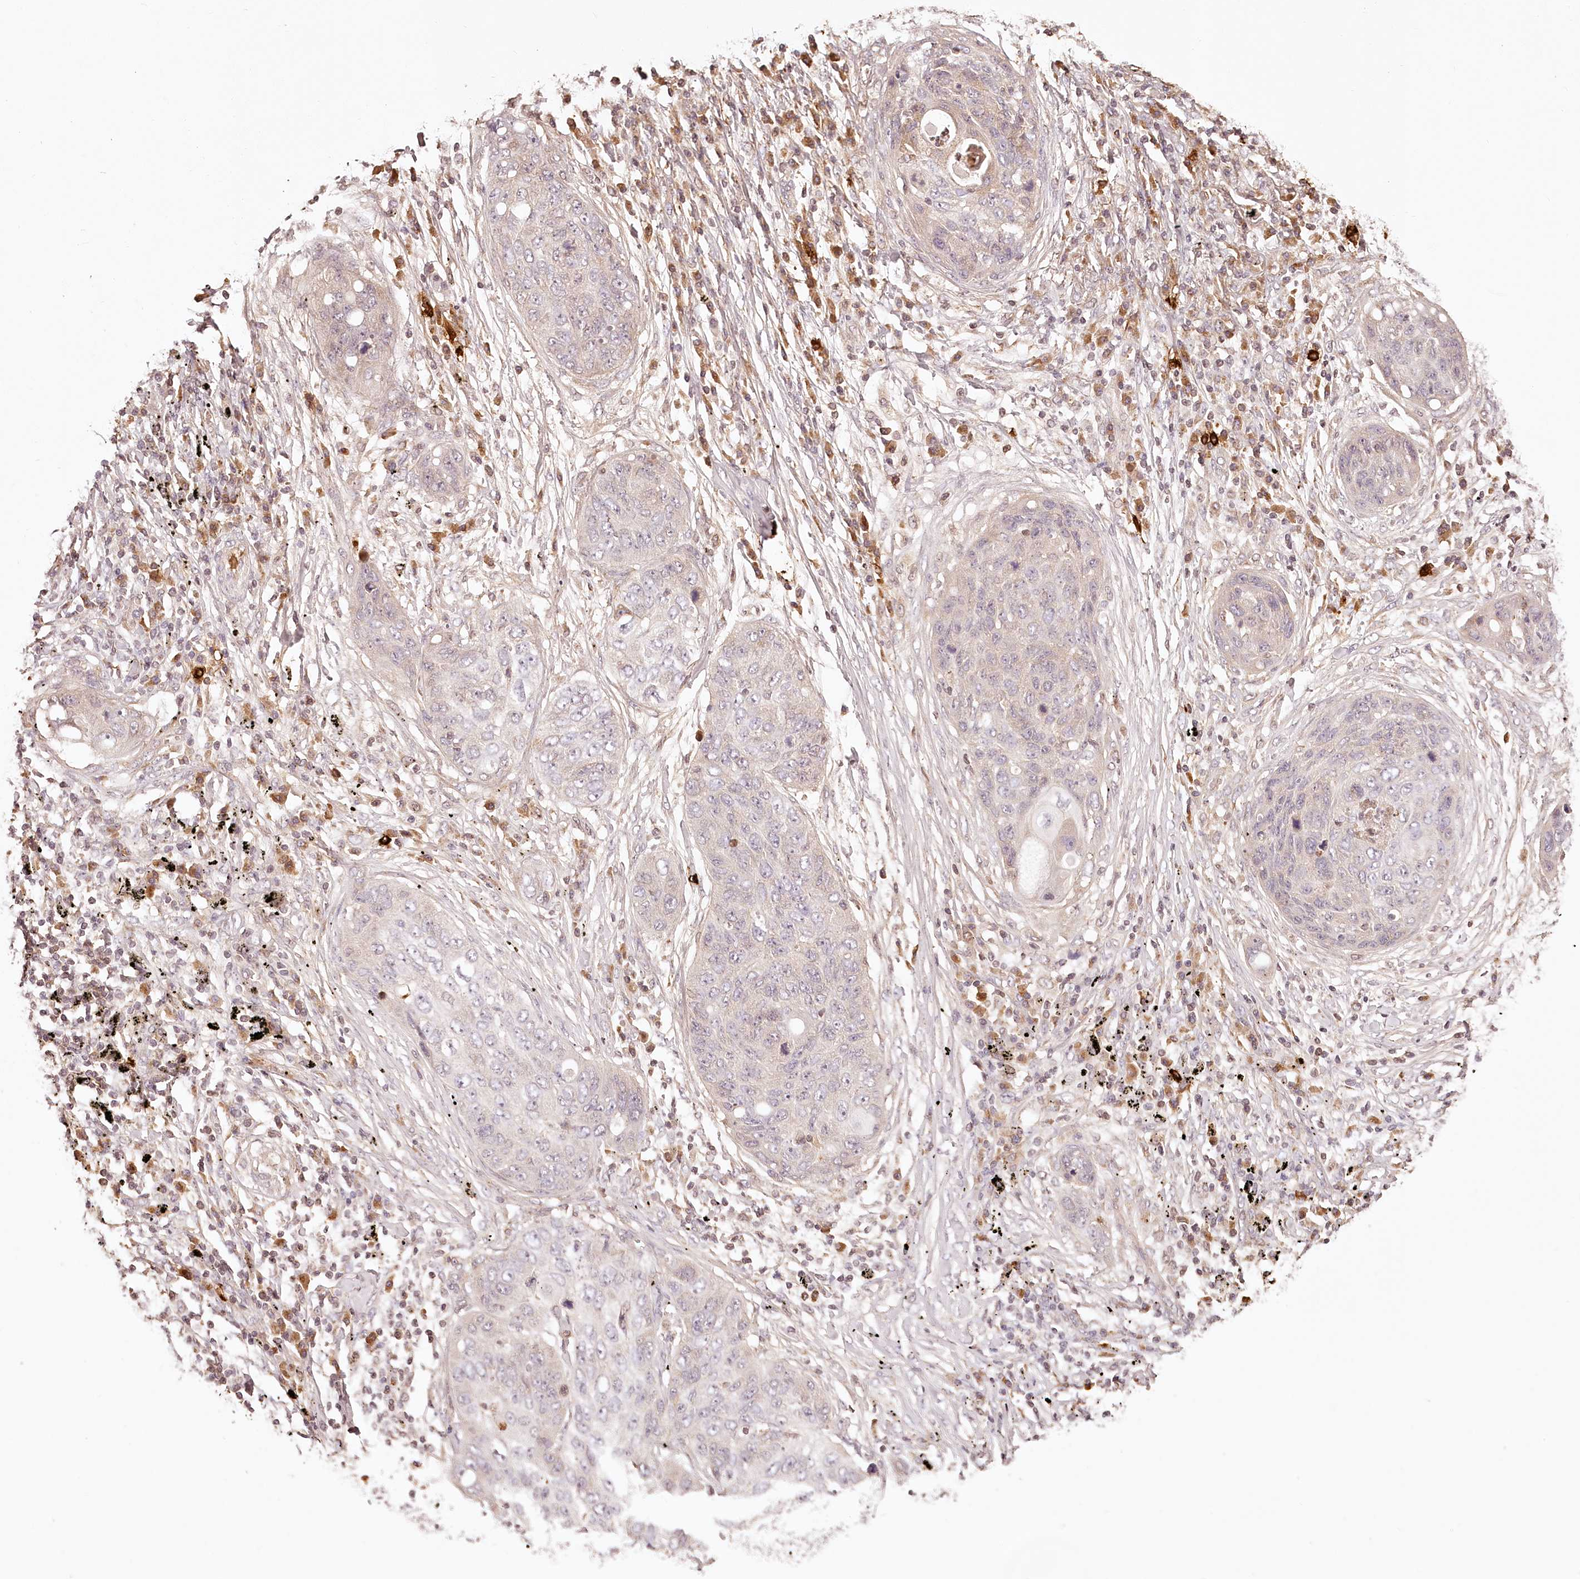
{"staining": {"intensity": "negative", "quantity": "none", "location": "none"}, "tissue": "lung cancer", "cell_type": "Tumor cells", "image_type": "cancer", "snomed": [{"axis": "morphology", "description": "Squamous cell carcinoma, NOS"}, {"axis": "topography", "description": "Lung"}], "caption": "This is an immunohistochemistry histopathology image of human squamous cell carcinoma (lung). There is no staining in tumor cells.", "gene": "SYNGR1", "patient": {"sex": "female", "age": 63}}